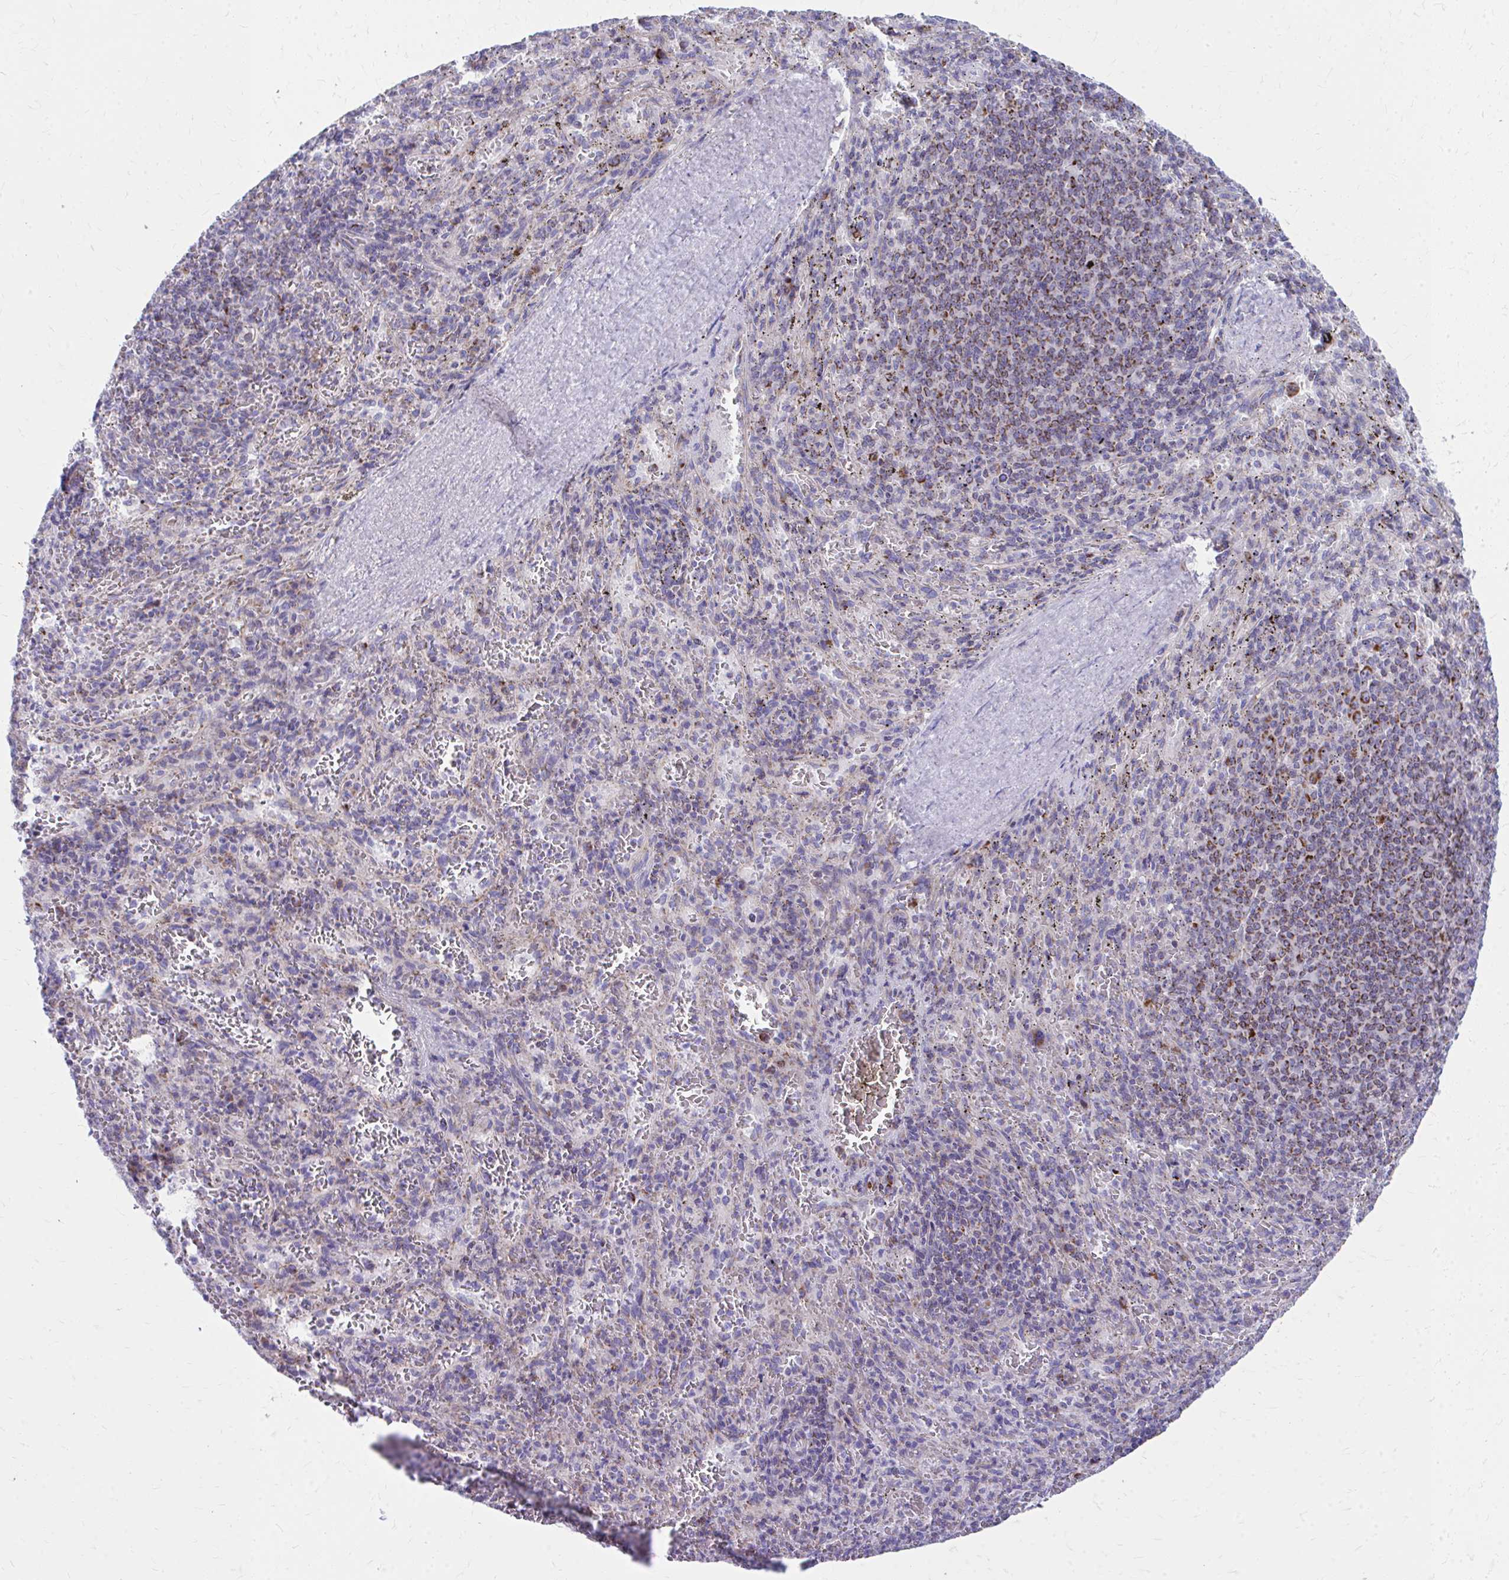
{"staining": {"intensity": "weak", "quantity": "<25%", "location": "cytoplasmic/membranous"}, "tissue": "spleen", "cell_type": "Cells in red pulp", "image_type": "normal", "snomed": [{"axis": "morphology", "description": "Normal tissue, NOS"}, {"axis": "topography", "description": "Spleen"}], "caption": "Histopathology image shows no protein expression in cells in red pulp of benign spleen.", "gene": "MRPL19", "patient": {"sex": "male", "age": 57}}